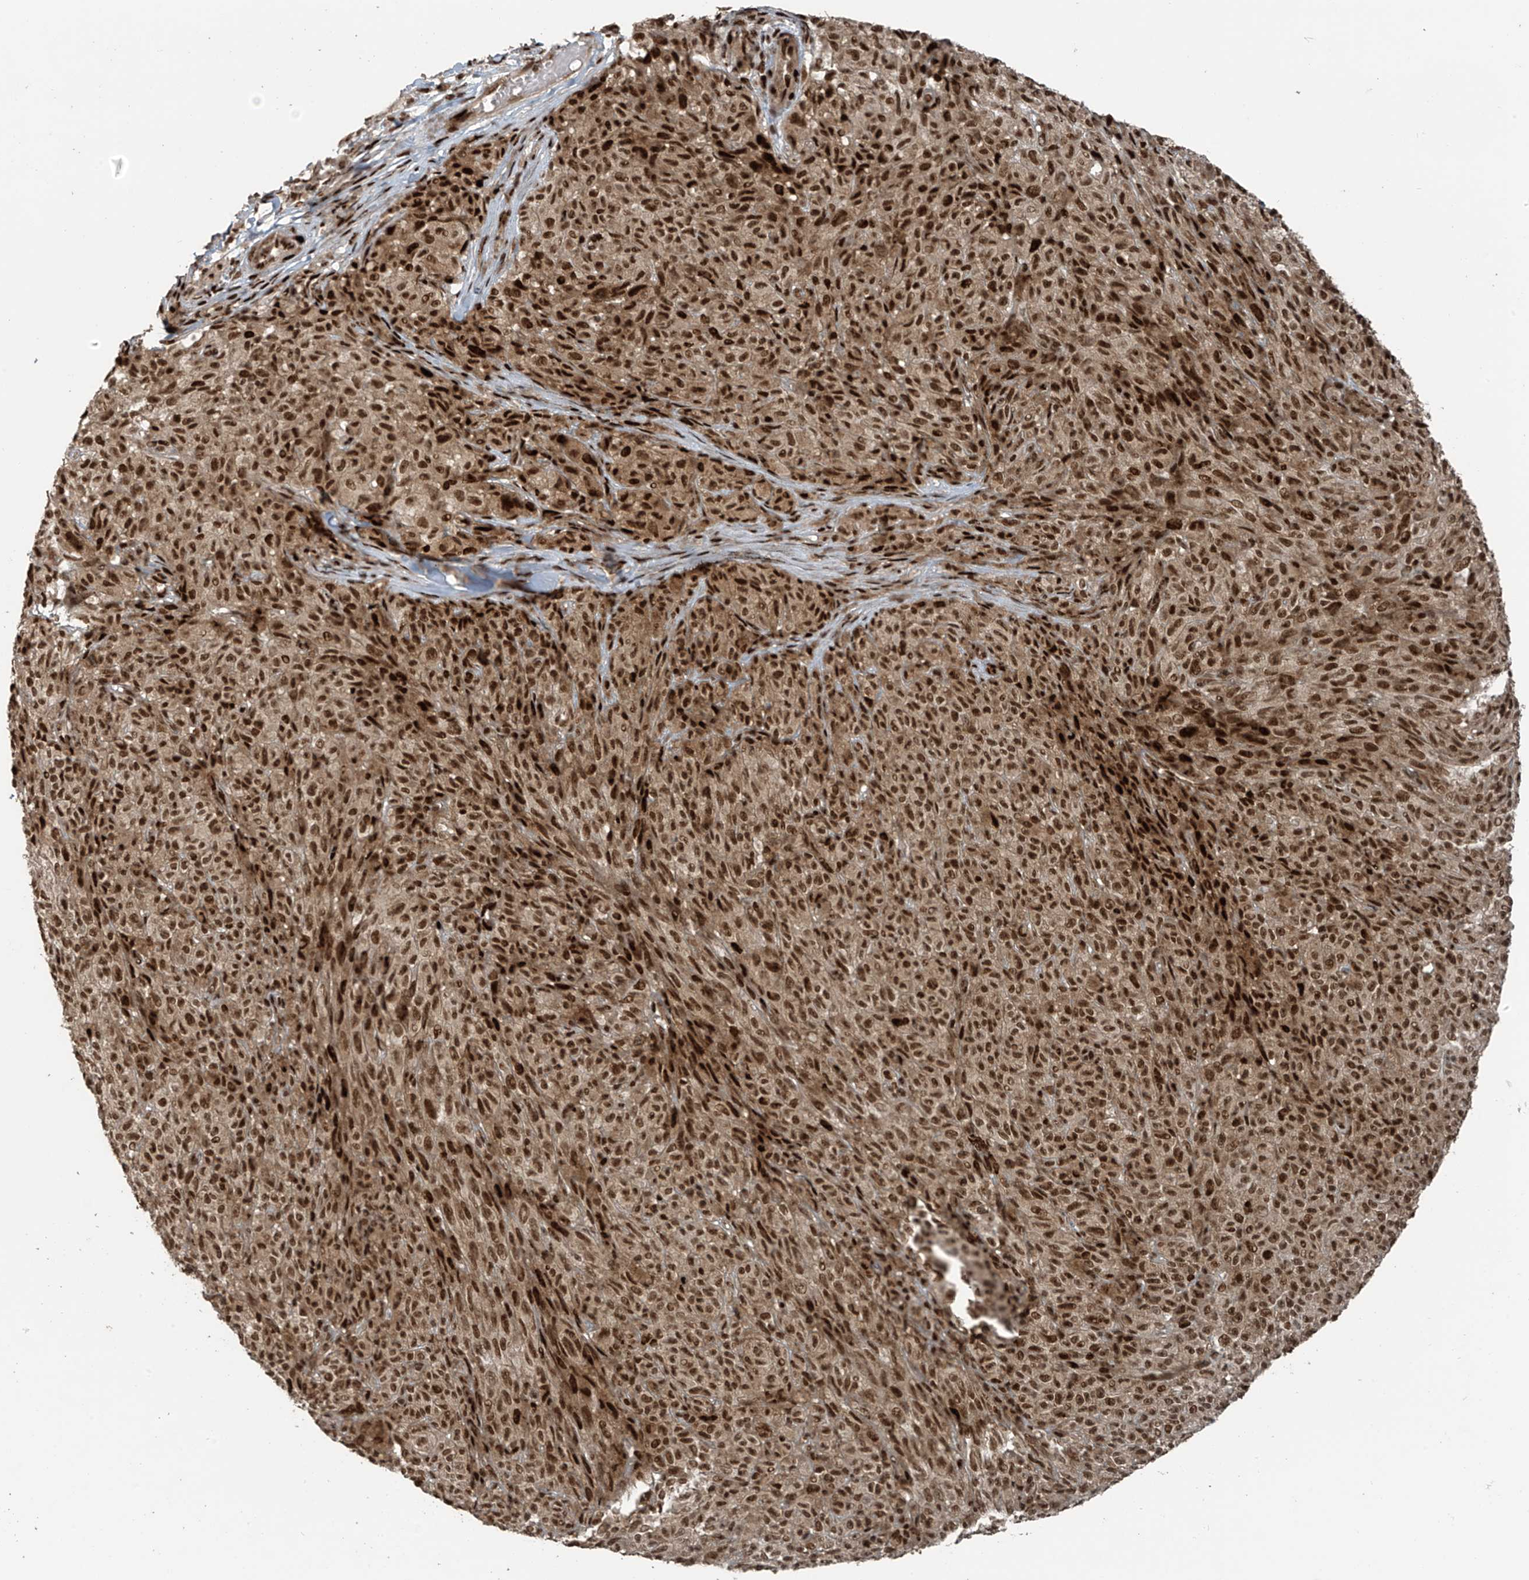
{"staining": {"intensity": "strong", "quantity": ">75%", "location": "nuclear"}, "tissue": "melanoma", "cell_type": "Tumor cells", "image_type": "cancer", "snomed": [{"axis": "morphology", "description": "Malignant melanoma, NOS"}, {"axis": "topography", "description": "Skin"}], "caption": "Immunohistochemistry (IHC) image of neoplastic tissue: malignant melanoma stained using immunohistochemistry exhibits high levels of strong protein expression localized specifically in the nuclear of tumor cells, appearing as a nuclear brown color.", "gene": "PCNP", "patient": {"sex": "female", "age": 82}}